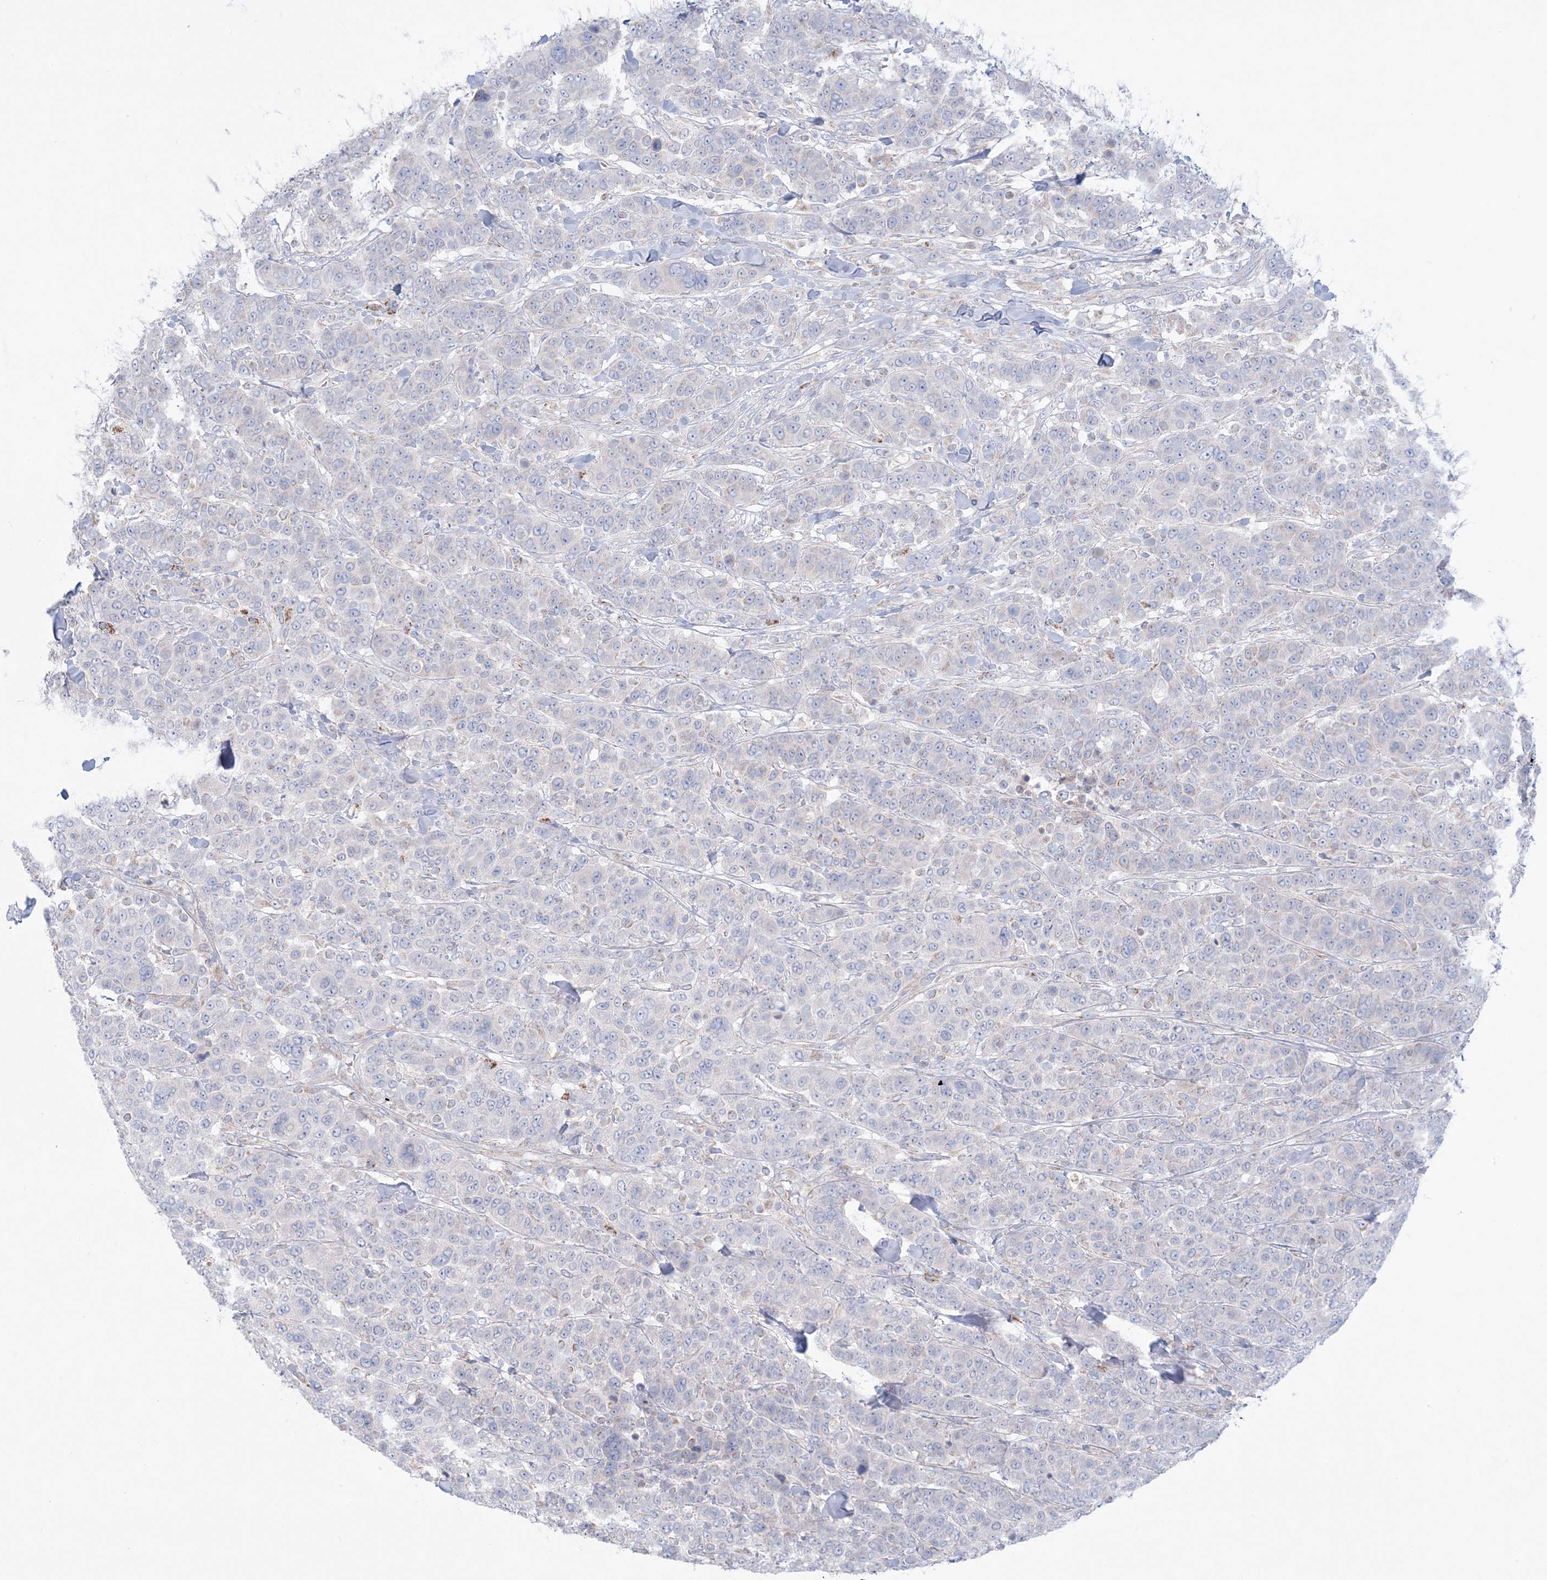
{"staining": {"intensity": "moderate", "quantity": "<25%", "location": "cytoplasmic/membranous"}, "tissue": "breast cancer", "cell_type": "Tumor cells", "image_type": "cancer", "snomed": [{"axis": "morphology", "description": "Duct carcinoma"}, {"axis": "topography", "description": "Breast"}], "caption": "Tumor cells show low levels of moderate cytoplasmic/membranous positivity in about <25% of cells in human breast cancer.", "gene": "KCTD6", "patient": {"sex": "female", "age": 37}}